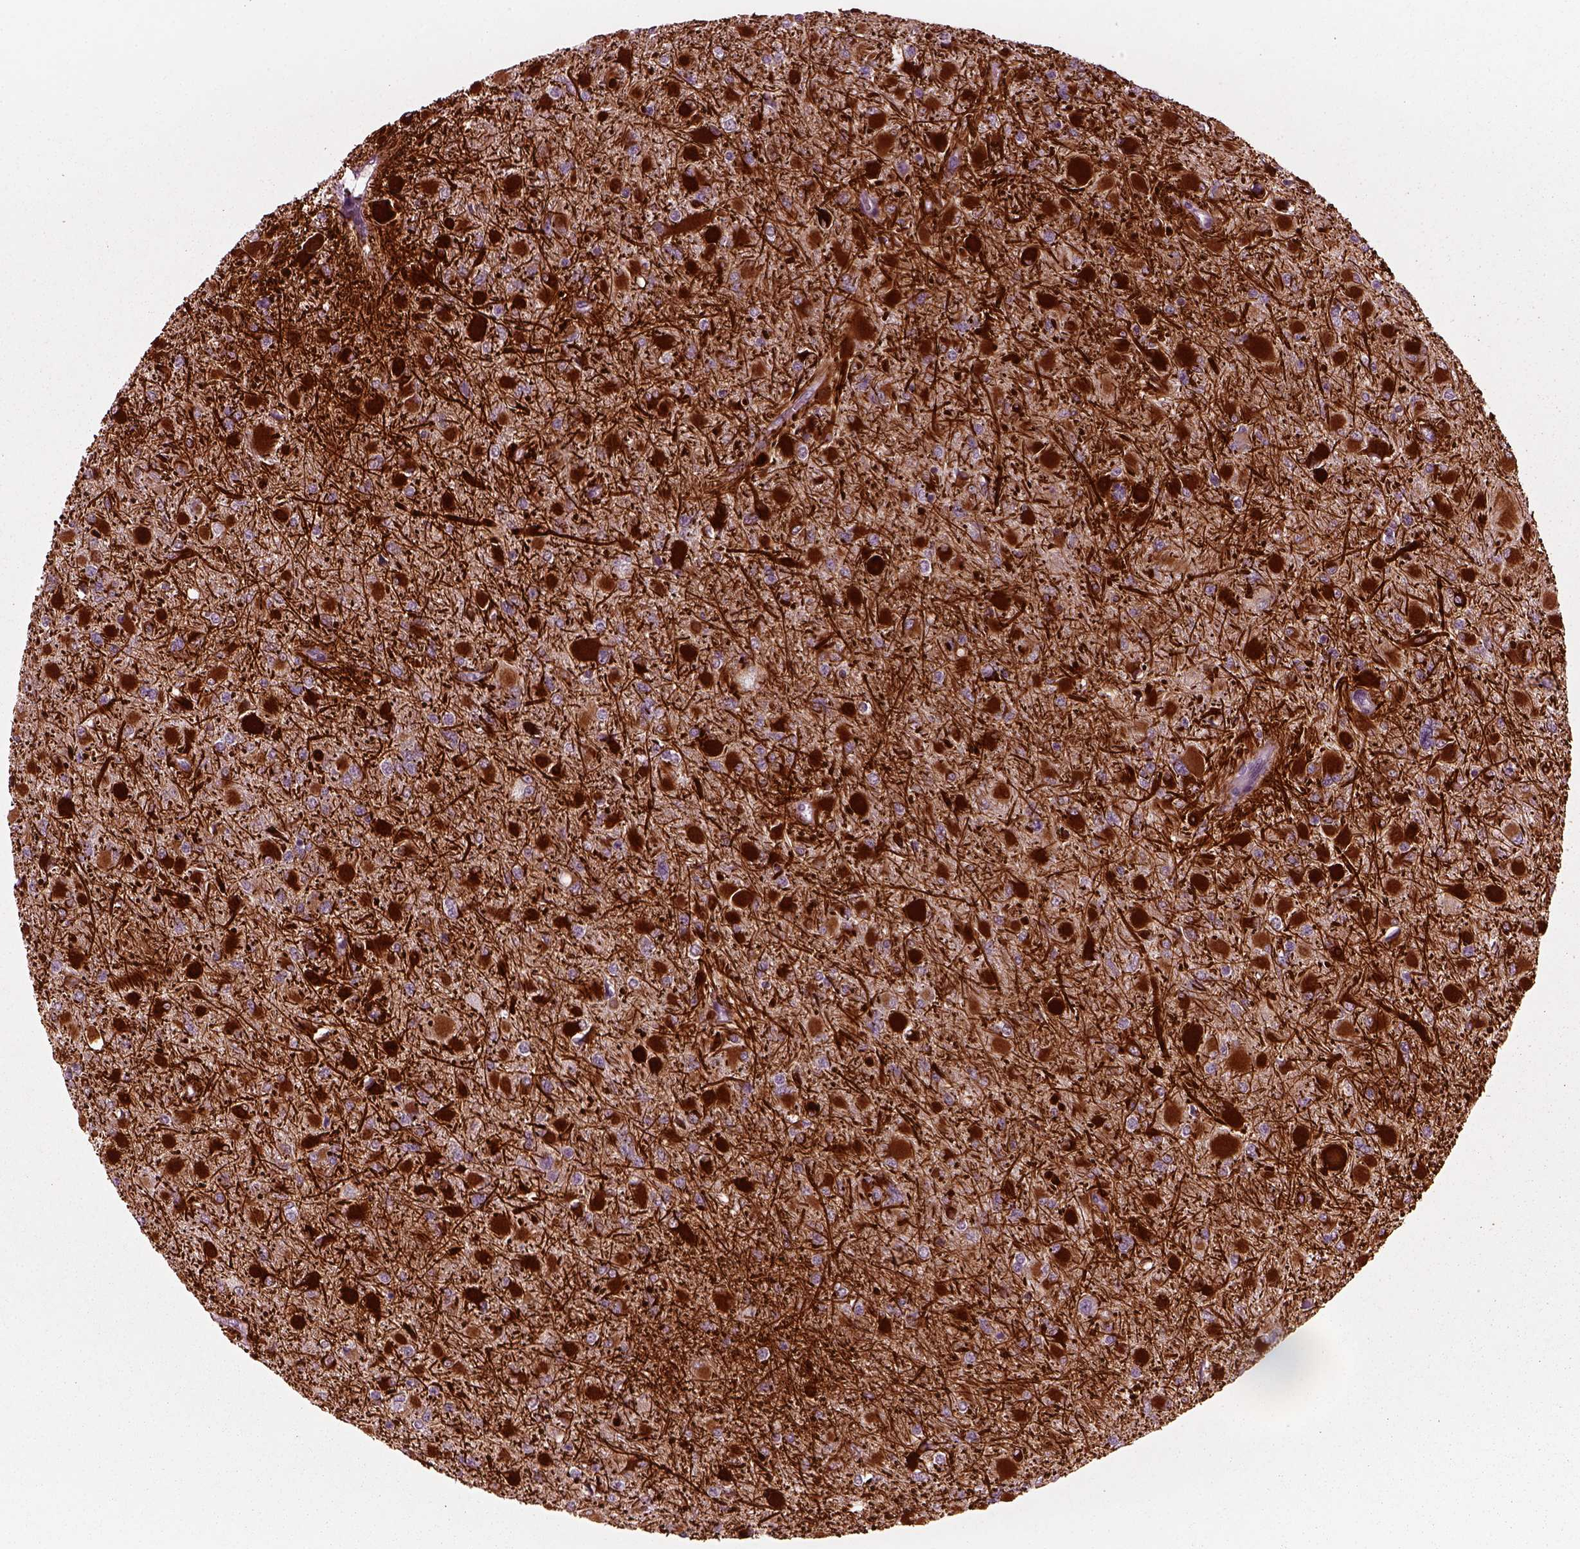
{"staining": {"intensity": "strong", "quantity": ">75%", "location": "cytoplasmic/membranous"}, "tissue": "glioma", "cell_type": "Tumor cells", "image_type": "cancer", "snomed": [{"axis": "morphology", "description": "Glioma, malignant, High grade"}, {"axis": "topography", "description": "Cerebral cortex"}], "caption": "Brown immunohistochemical staining in malignant high-grade glioma exhibits strong cytoplasmic/membranous expression in approximately >75% of tumor cells.", "gene": "KIF6", "patient": {"sex": "female", "age": 36}}